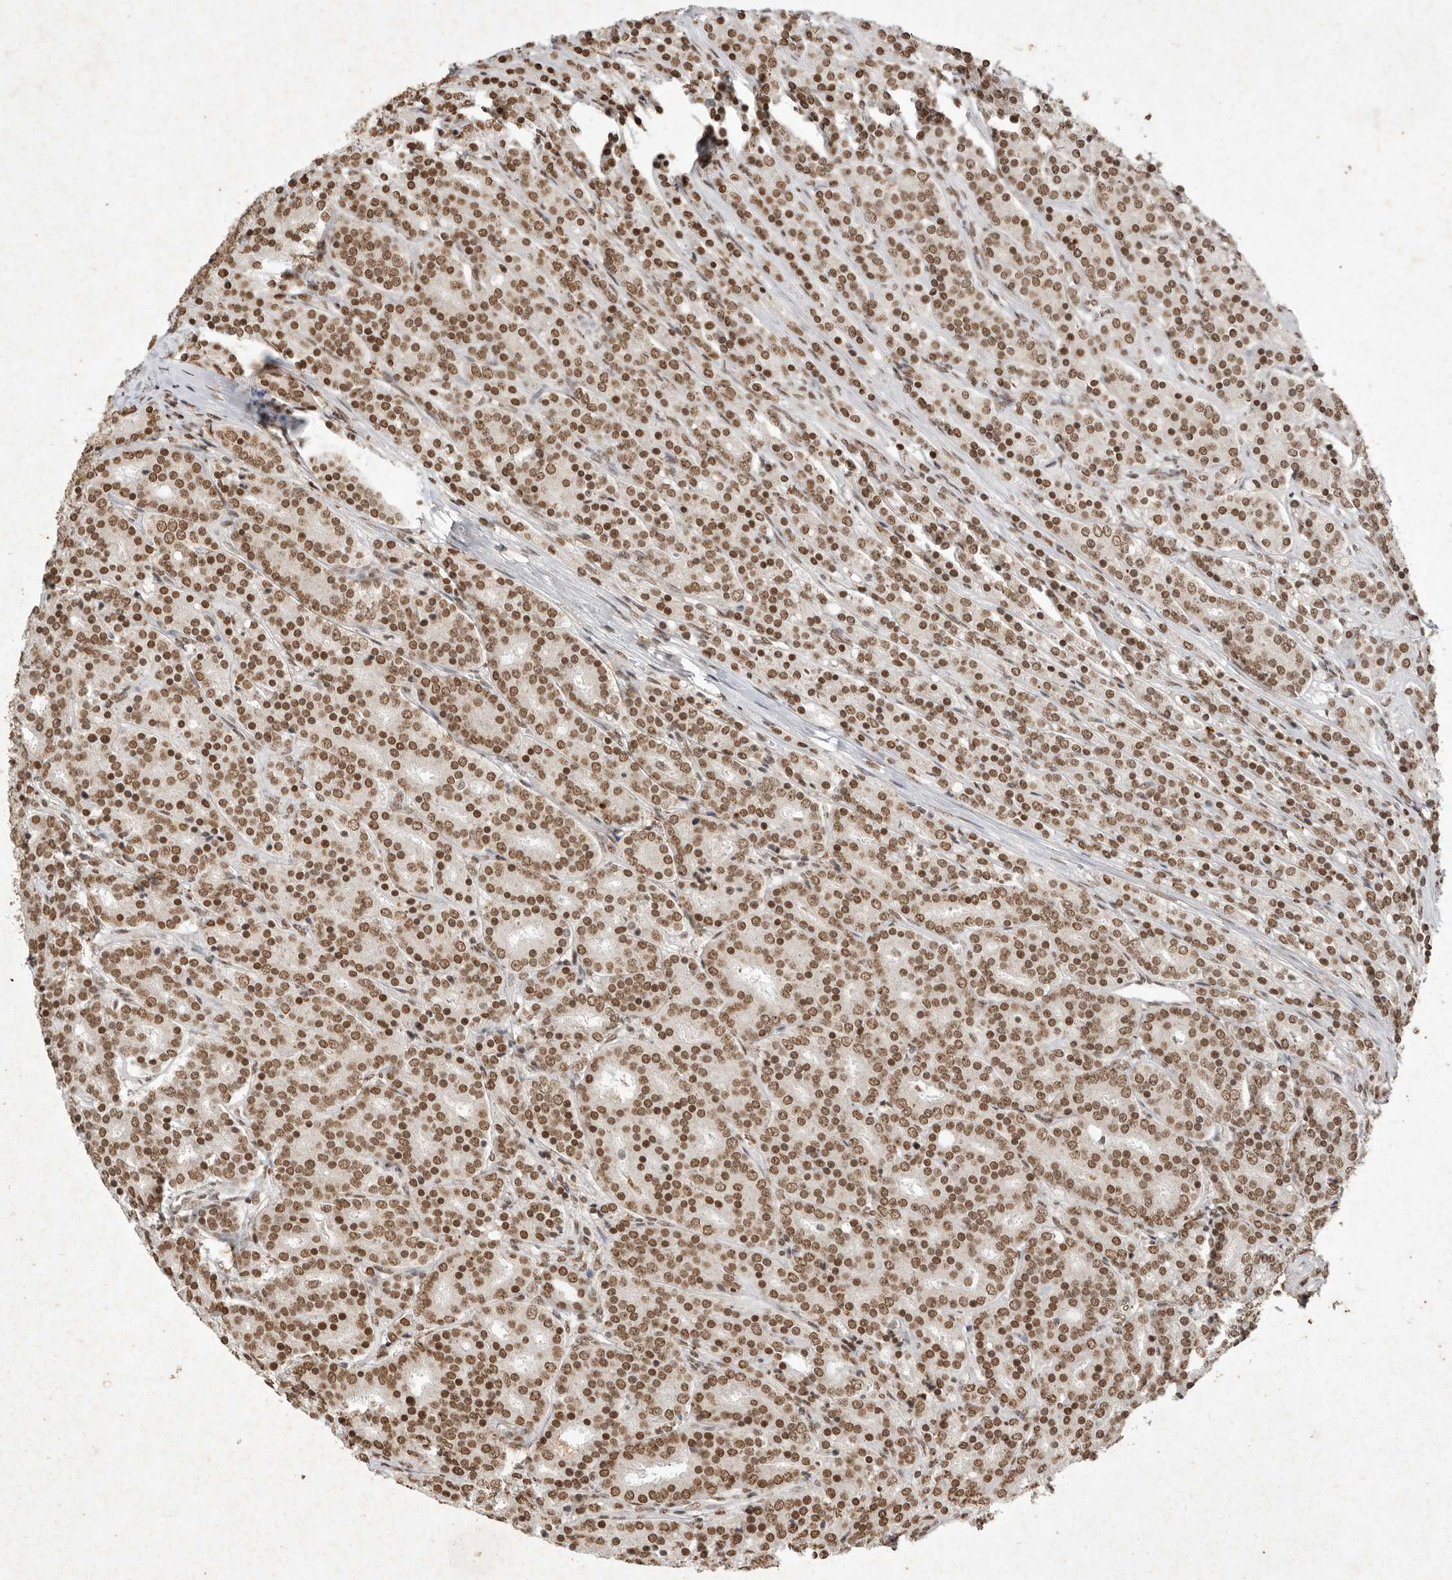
{"staining": {"intensity": "moderate", "quantity": ">75%", "location": "nuclear"}, "tissue": "prostate cancer", "cell_type": "Tumor cells", "image_type": "cancer", "snomed": [{"axis": "morphology", "description": "Adenocarcinoma, High grade"}, {"axis": "topography", "description": "Prostate"}], "caption": "This micrograph shows IHC staining of adenocarcinoma (high-grade) (prostate), with medium moderate nuclear staining in about >75% of tumor cells.", "gene": "NKX3-2", "patient": {"sex": "male", "age": 62}}